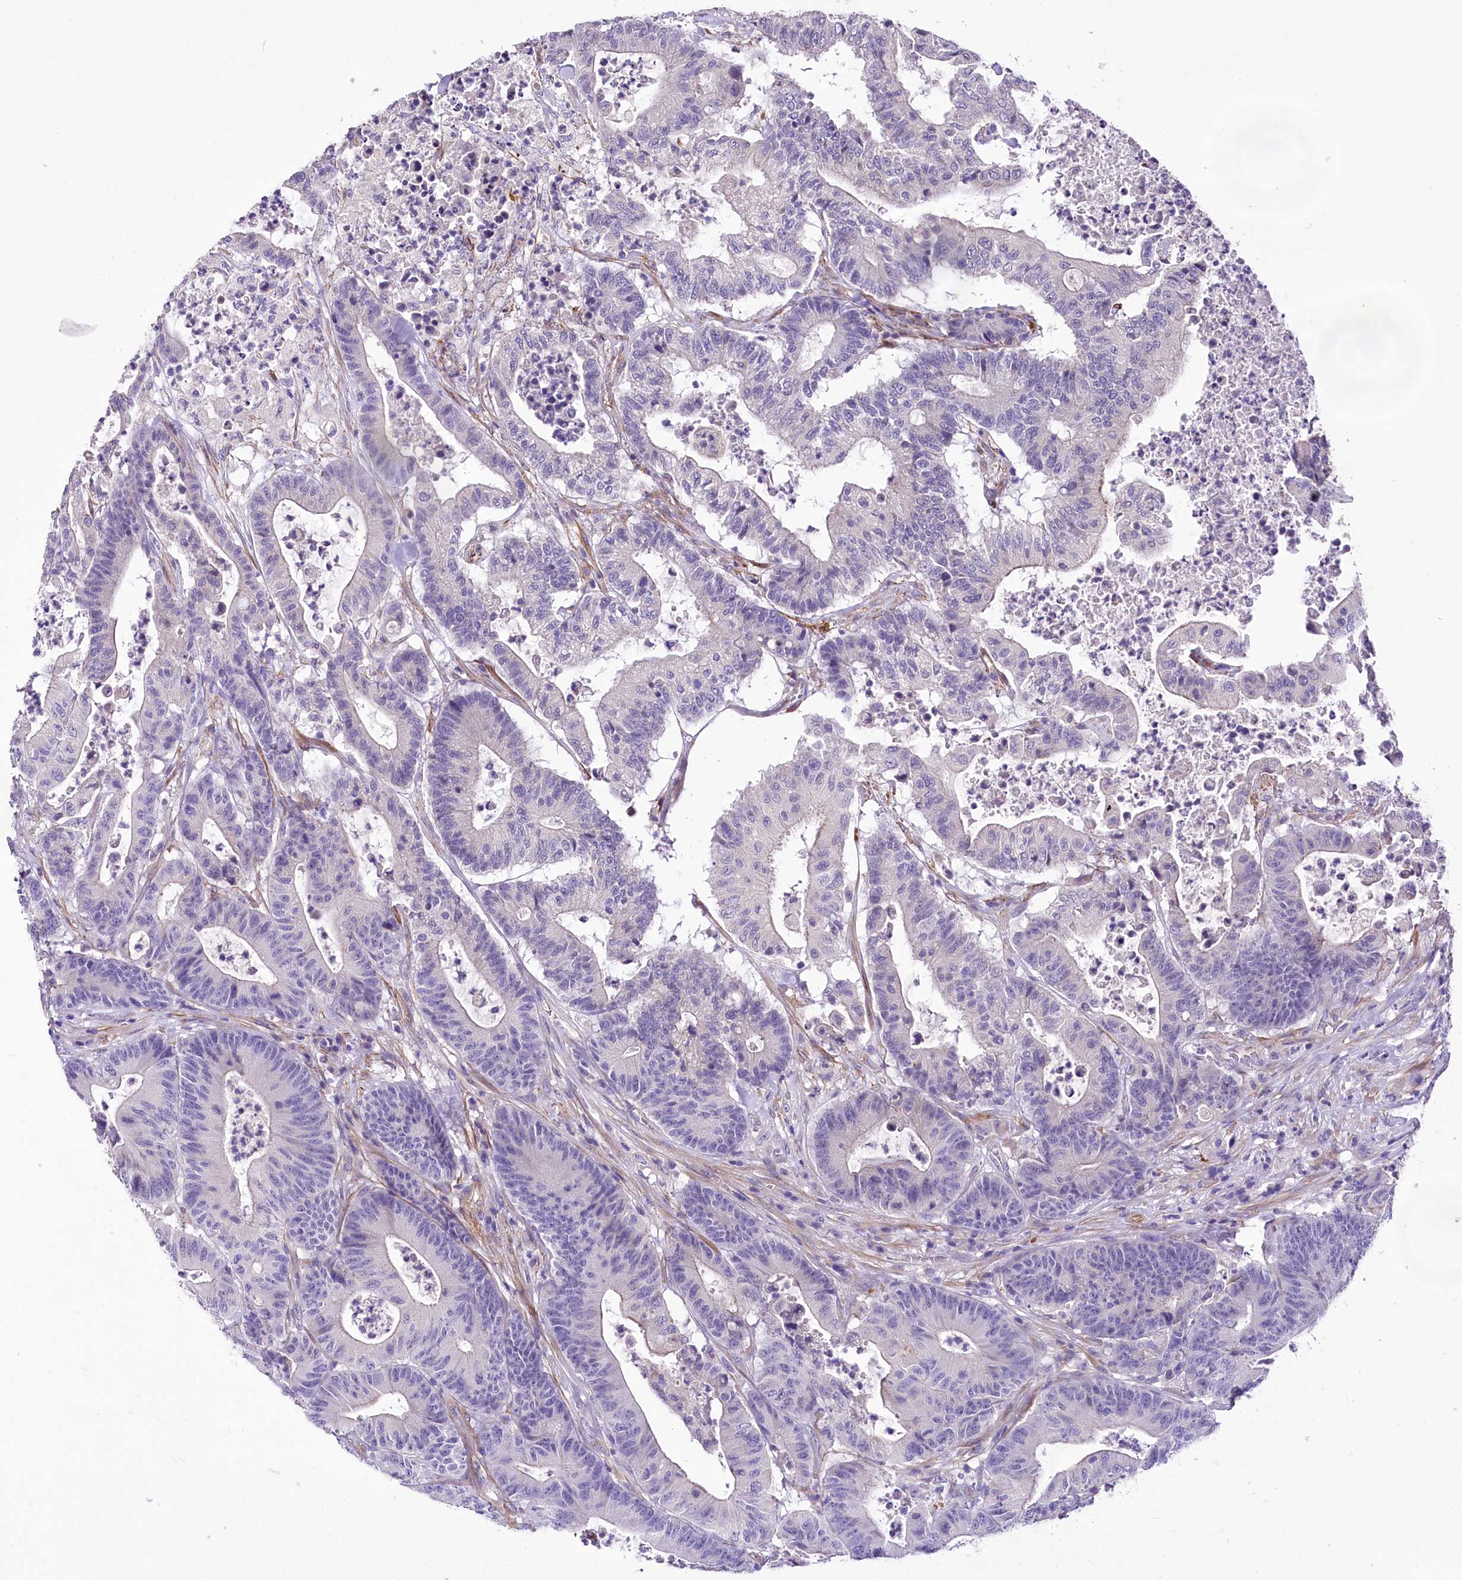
{"staining": {"intensity": "negative", "quantity": "none", "location": "none"}, "tissue": "colorectal cancer", "cell_type": "Tumor cells", "image_type": "cancer", "snomed": [{"axis": "morphology", "description": "Adenocarcinoma, NOS"}, {"axis": "topography", "description": "Colon"}], "caption": "High magnification brightfield microscopy of colorectal adenocarcinoma stained with DAB (brown) and counterstained with hematoxylin (blue): tumor cells show no significant expression.", "gene": "RDH16", "patient": {"sex": "female", "age": 84}}